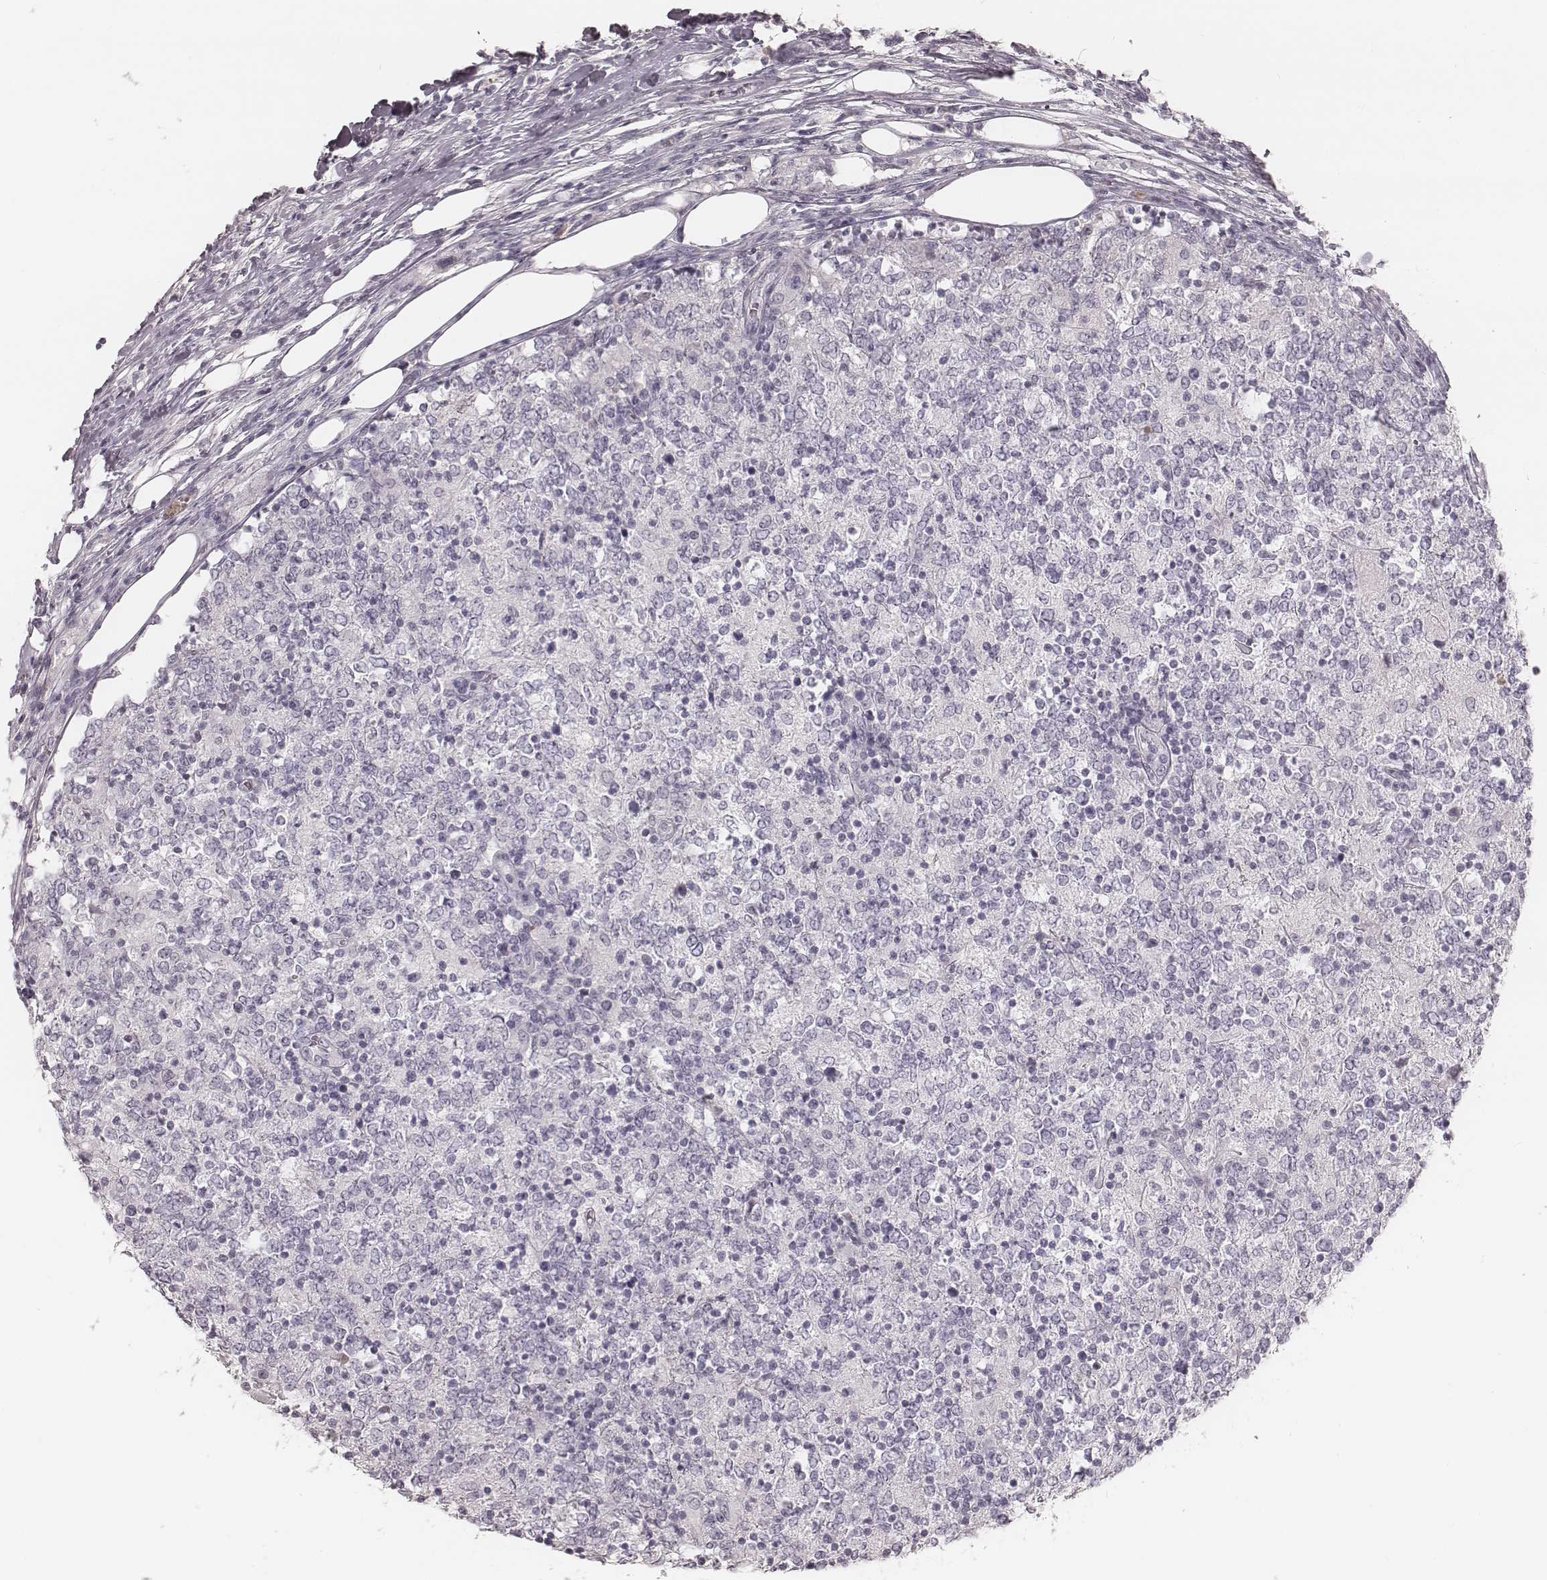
{"staining": {"intensity": "negative", "quantity": "none", "location": "none"}, "tissue": "lymphoma", "cell_type": "Tumor cells", "image_type": "cancer", "snomed": [{"axis": "morphology", "description": "Malignant lymphoma, non-Hodgkin's type, High grade"}, {"axis": "topography", "description": "Lymph node"}], "caption": "High-grade malignant lymphoma, non-Hodgkin's type was stained to show a protein in brown. There is no significant positivity in tumor cells.", "gene": "SMIM24", "patient": {"sex": "female", "age": 84}}